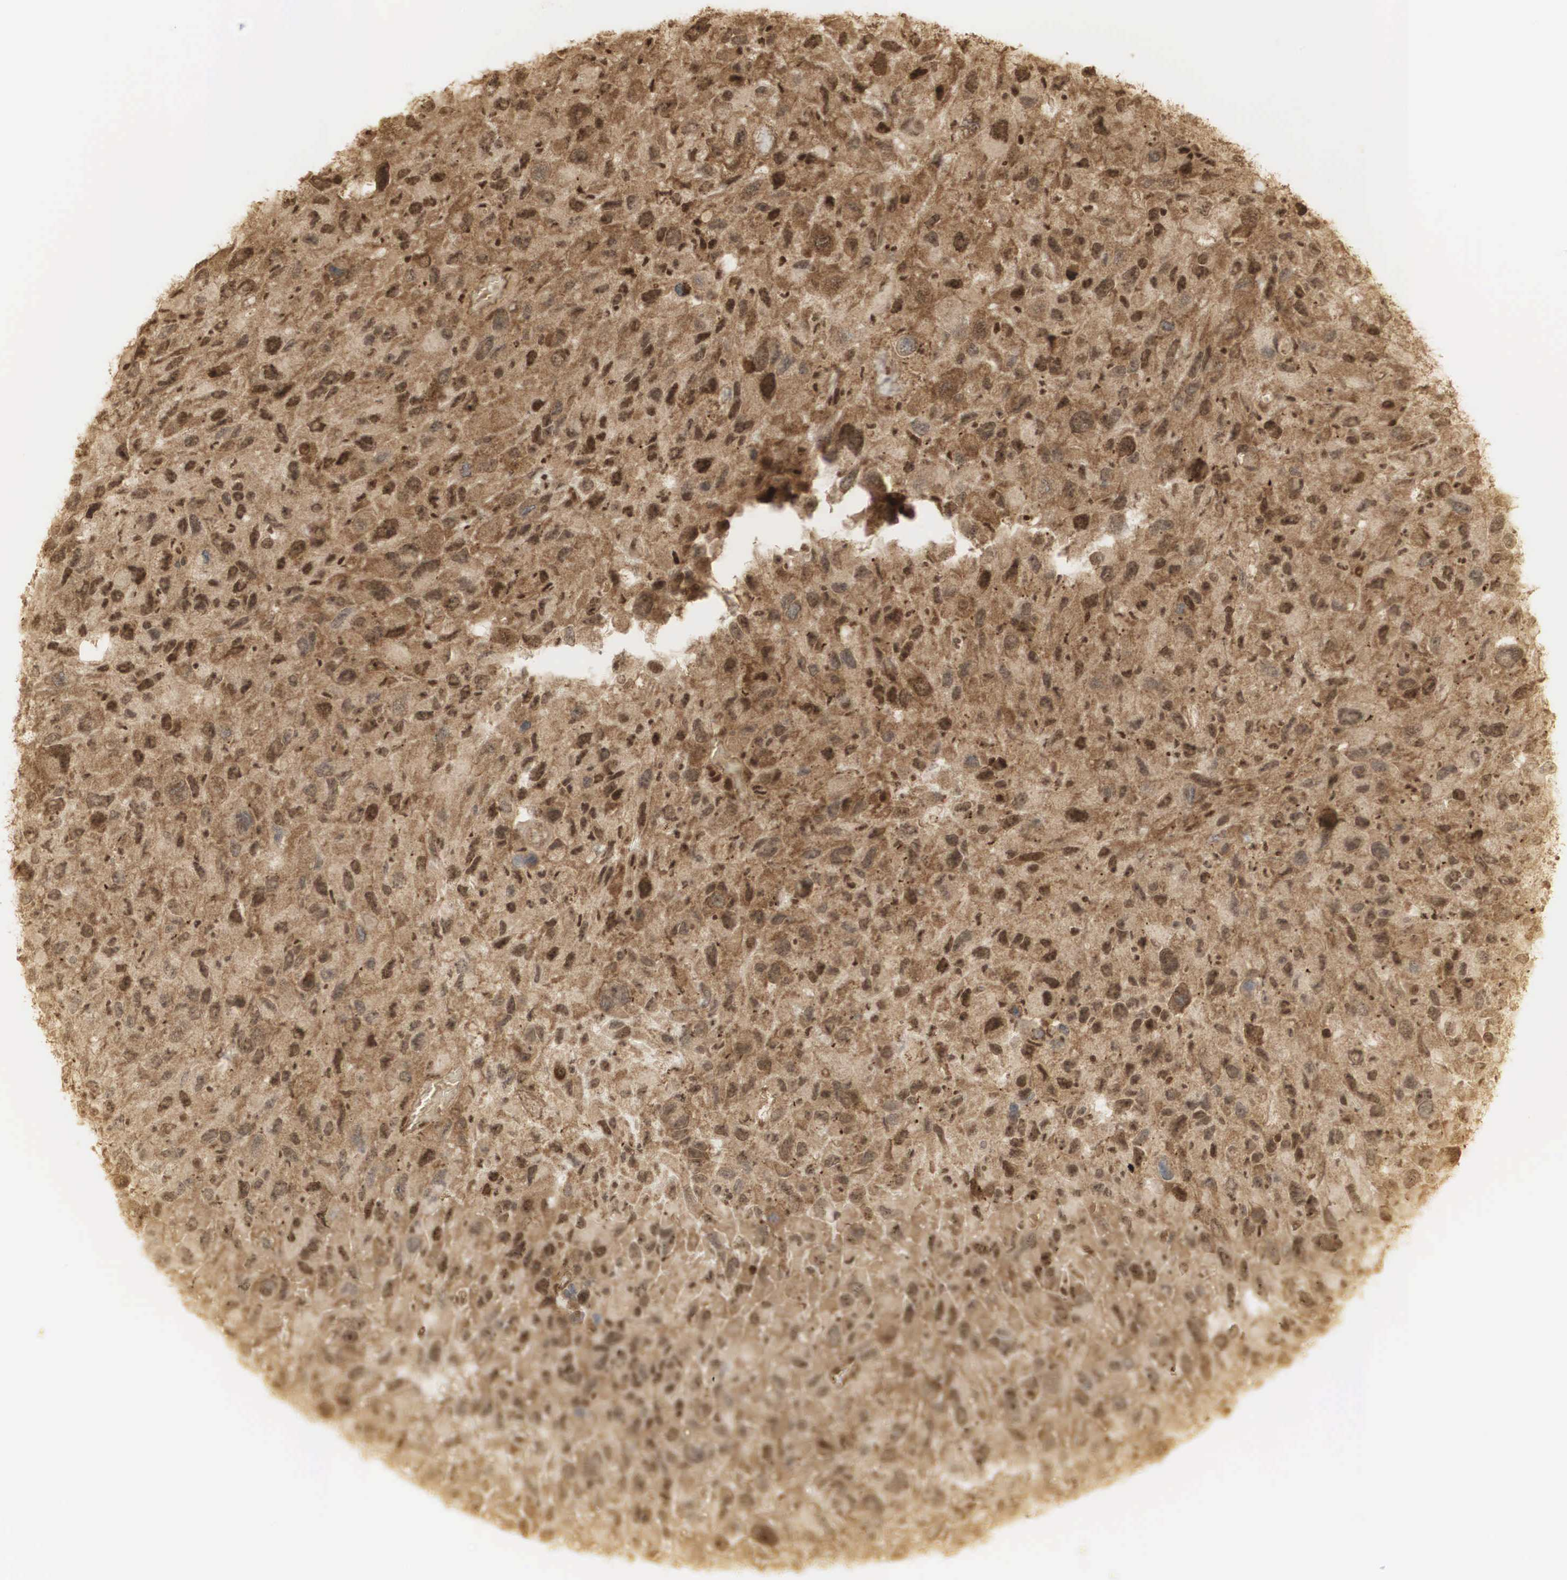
{"staining": {"intensity": "strong", "quantity": ">75%", "location": "cytoplasmic/membranous,nuclear"}, "tissue": "renal cancer", "cell_type": "Tumor cells", "image_type": "cancer", "snomed": [{"axis": "morphology", "description": "Adenocarcinoma, NOS"}, {"axis": "topography", "description": "Kidney"}], "caption": "Immunohistochemical staining of renal cancer reveals high levels of strong cytoplasmic/membranous and nuclear expression in approximately >75% of tumor cells.", "gene": "RNF113A", "patient": {"sex": "male", "age": 79}}